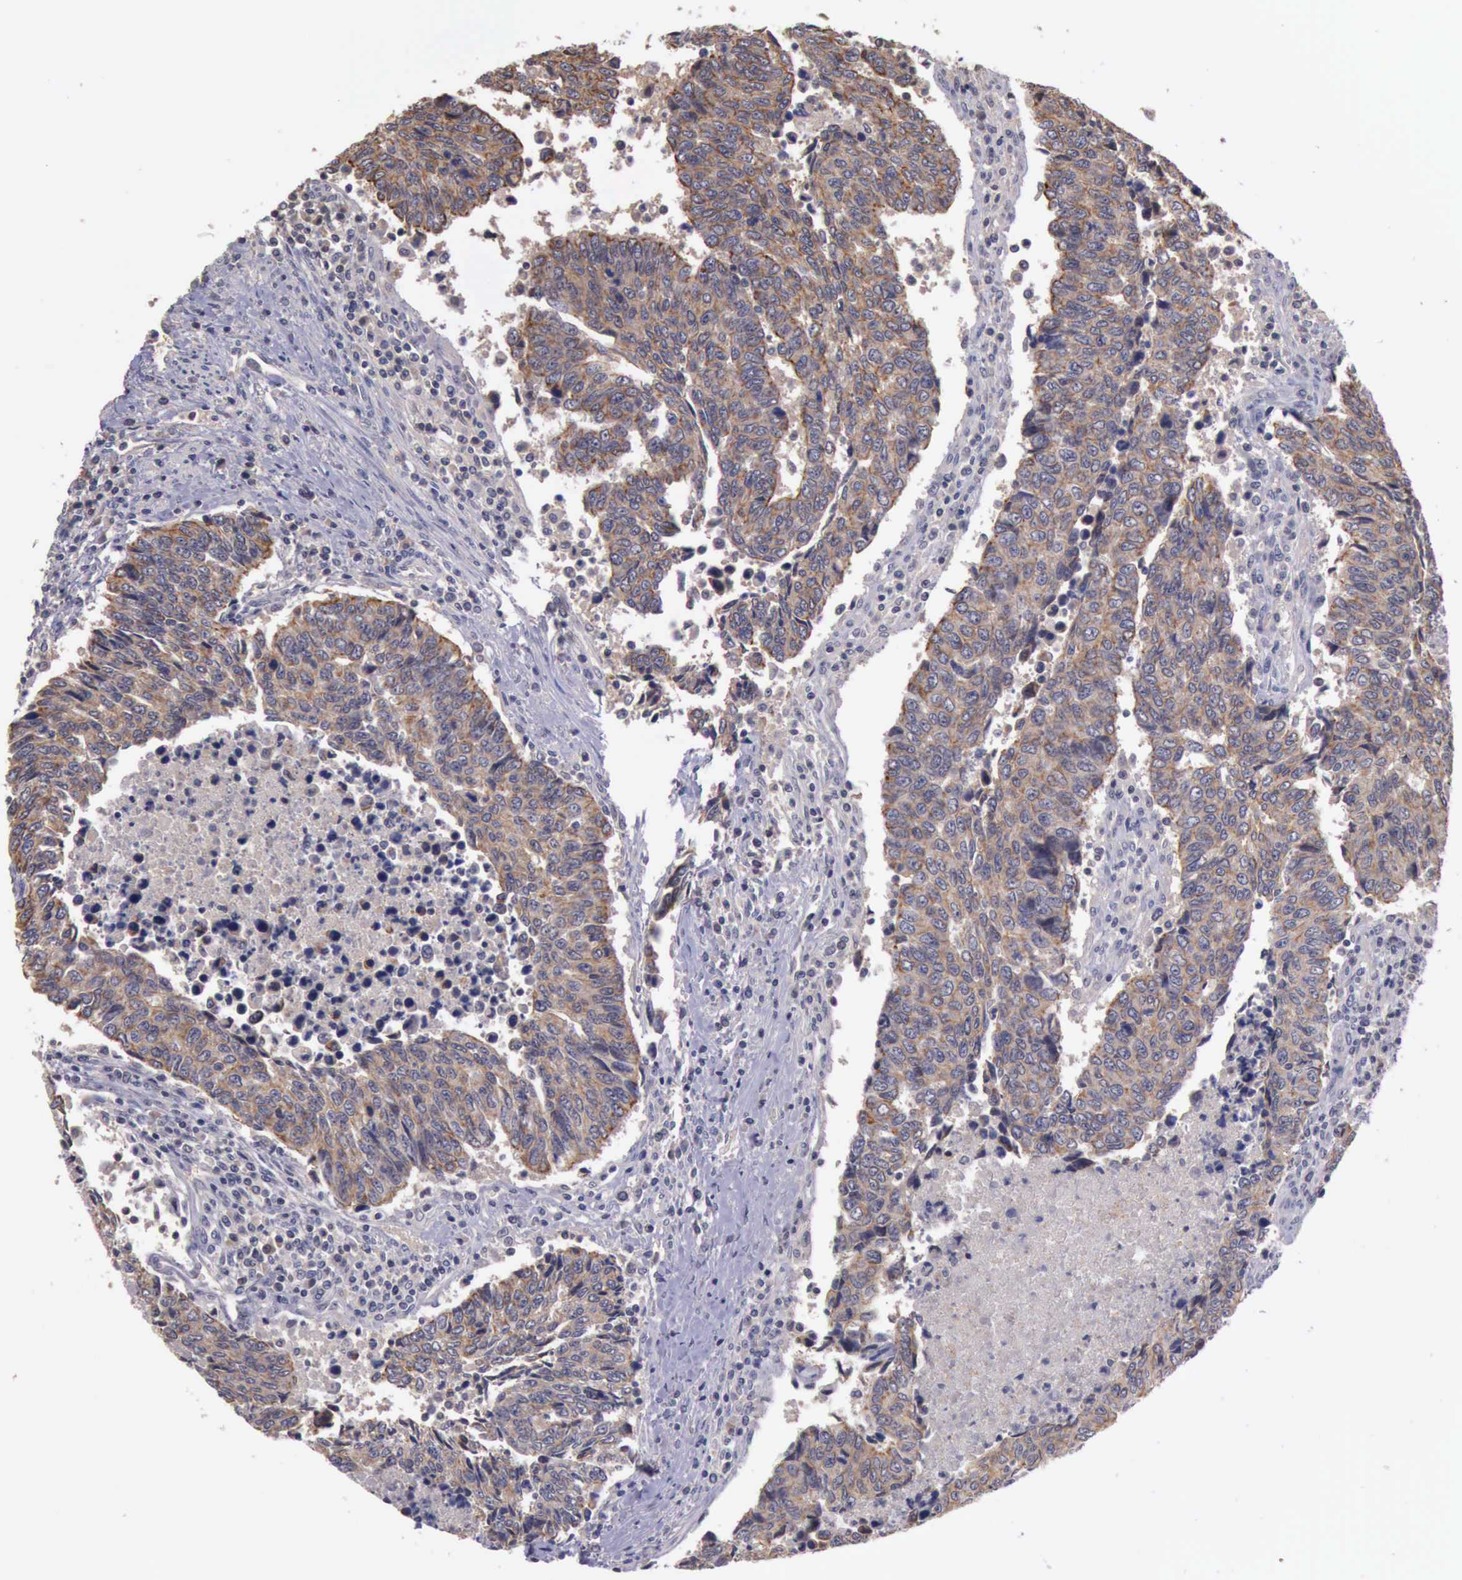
{"staining": {"intensity": "weak", "quantity": ">75%", "location": "cytoplasmic/membranous"}, "tissue": "urothelial cancer", "cell_type": "Tumor cells", "image_type": "cancer", "snomed": [{"axis": "morphology", "description": "Urothelial carcinoma, High grade"}, {"axis": "topography", "description": "Urinary bladder"}], "caption": "The histopathology image displays staining of urothelial carcinoma (high-grade), revealing weak cytoplasmic/membranous protein staining (brown color) within tumor cells.", "gene": "RAB39B", "patient": {"sex": "male", "age": 86}}